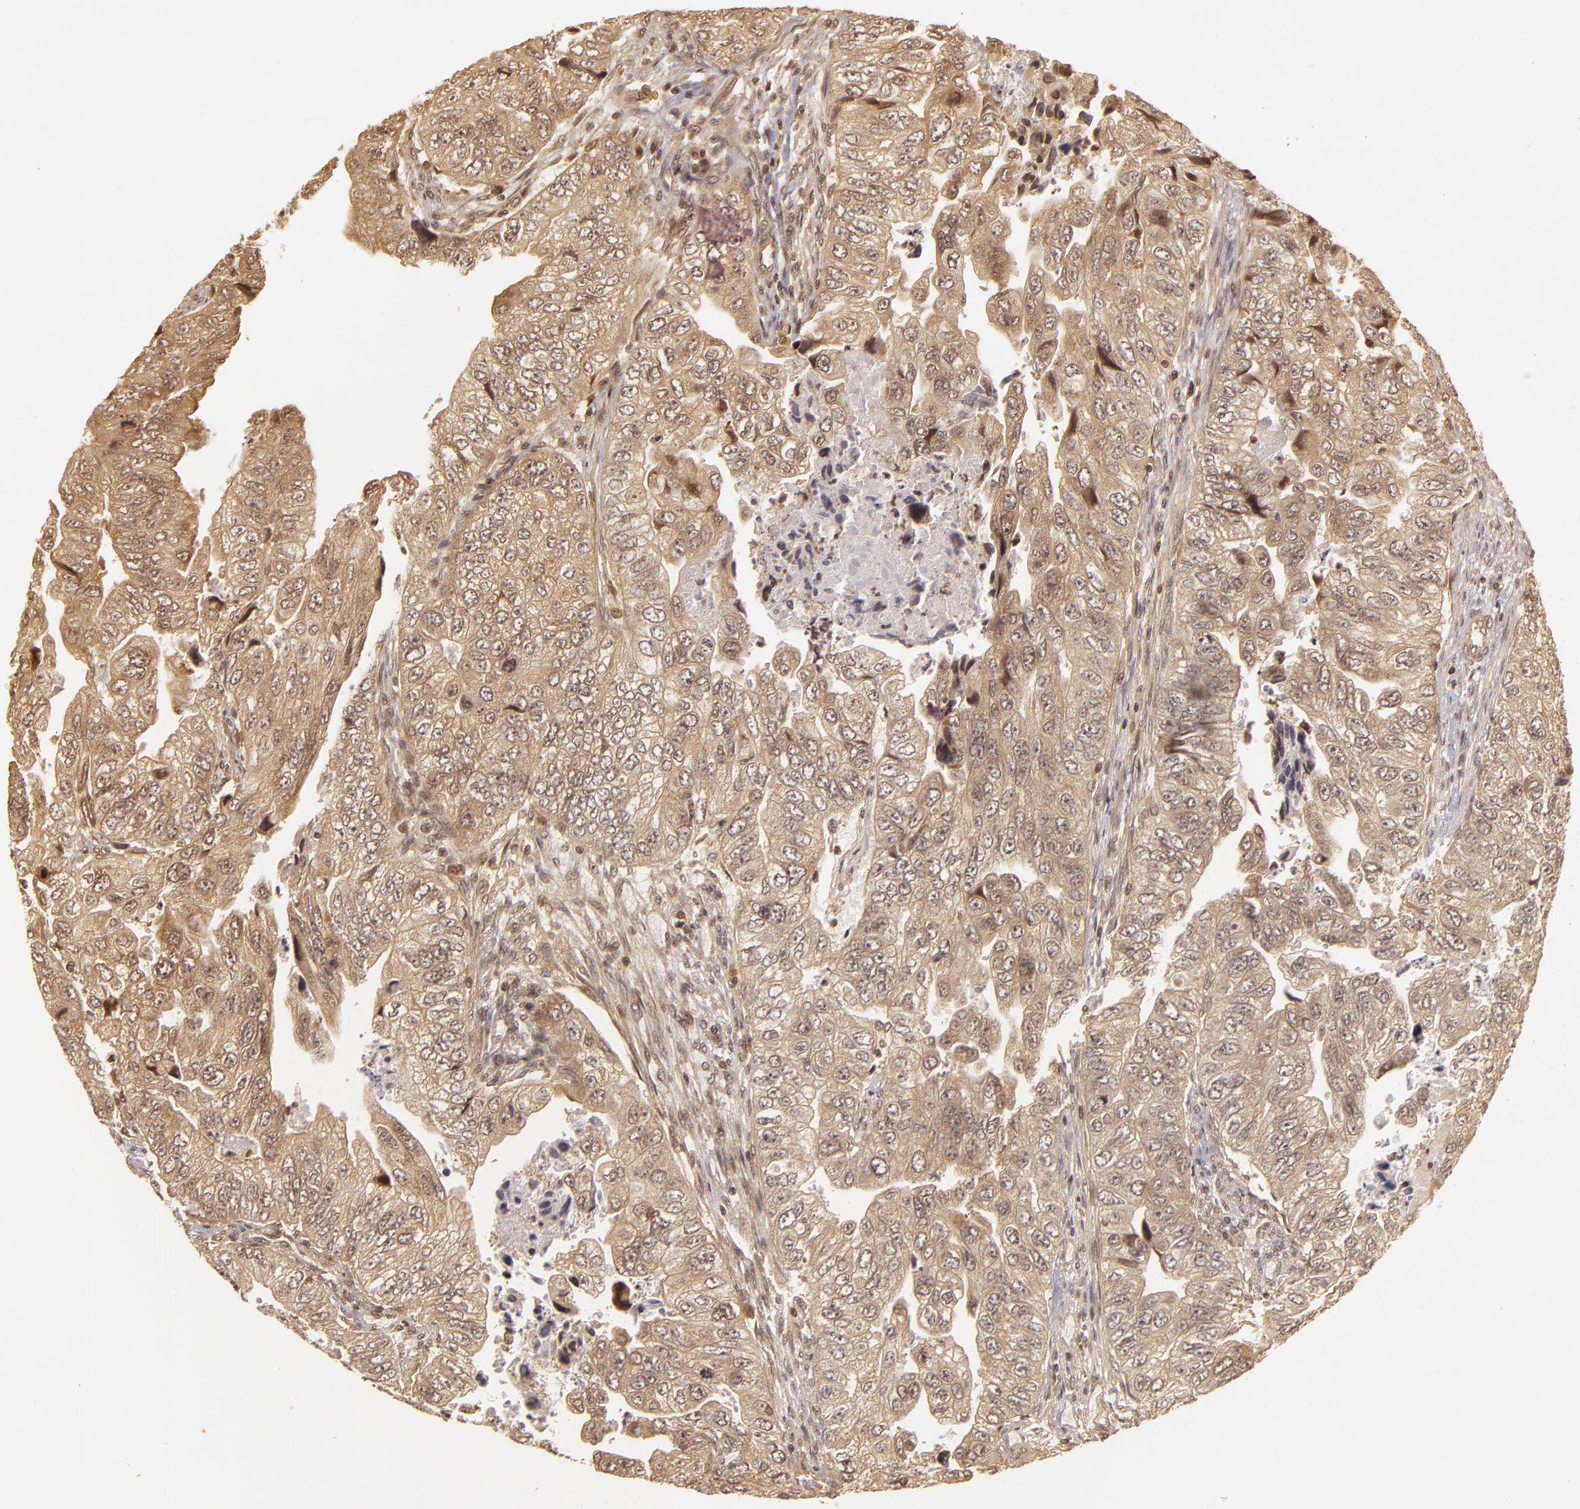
{"staining": {"intensity": "moderate", "quantity": ">75%", "location": "cytoplasmic/membranous"}, "tissue": "colorectal cancer", "cell_type": "Tumor cells", "image_type": "cancer", "snomed": [{"axis": "morphology", "description": "Adenocarcinoma, NOS"}, {"axis": "topography", "description": "Colon"}], "caption": "Colorectal adenocarcinoma stained with a brown dye displays moderate cytoplasmic/membranous positive positivity in about >75% of tumor cells.", "gene": "TXNRD2", "patient": {"sex": "female", "age": 11}}